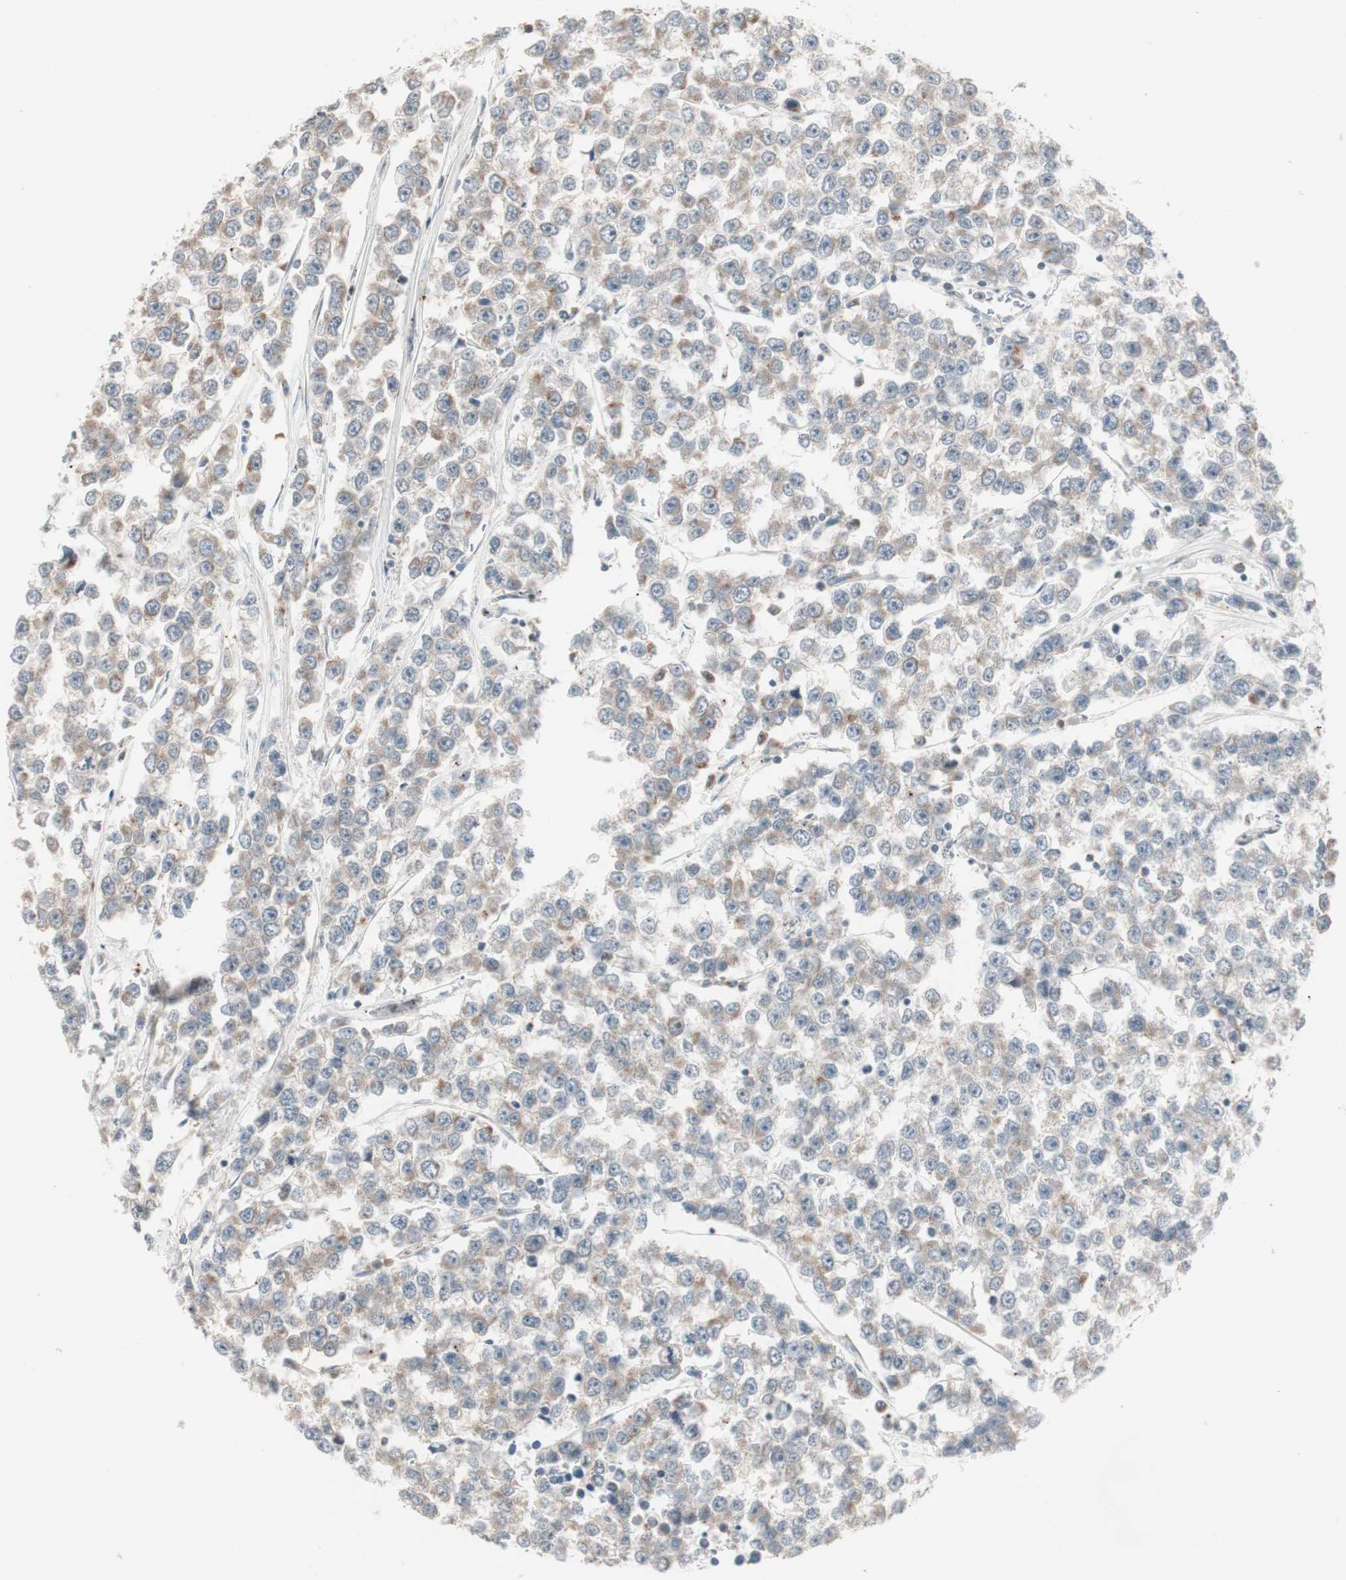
{"staining": {"intensity": "weak", "quantity": ">75%", "location": "cytoplasmic/membranous"}, "tissue": "testis cancer", "cell_type": "Tumor cells", "image_type": "cancer", "snomed": [{"axis": "morphology", "description": "Seminoma, NOS"}, {"axis": "morphology", "description": "Carcinoma, Embryonal, NOS"}, {"axis": "topography", "description": "Testis"}], "caption": "Protein staining demonstrates weak cytoplasmic/membranous positivity in about >75% of tumor cells in testis cancer (embryonal carcinoma). The staining is performed using DAB brown chromogen to label protein expression. The nuclei are counter-stained blue using hematoxylin.", "gene": "FBXO5", "patient": {"sex": "male", "age": 52}}